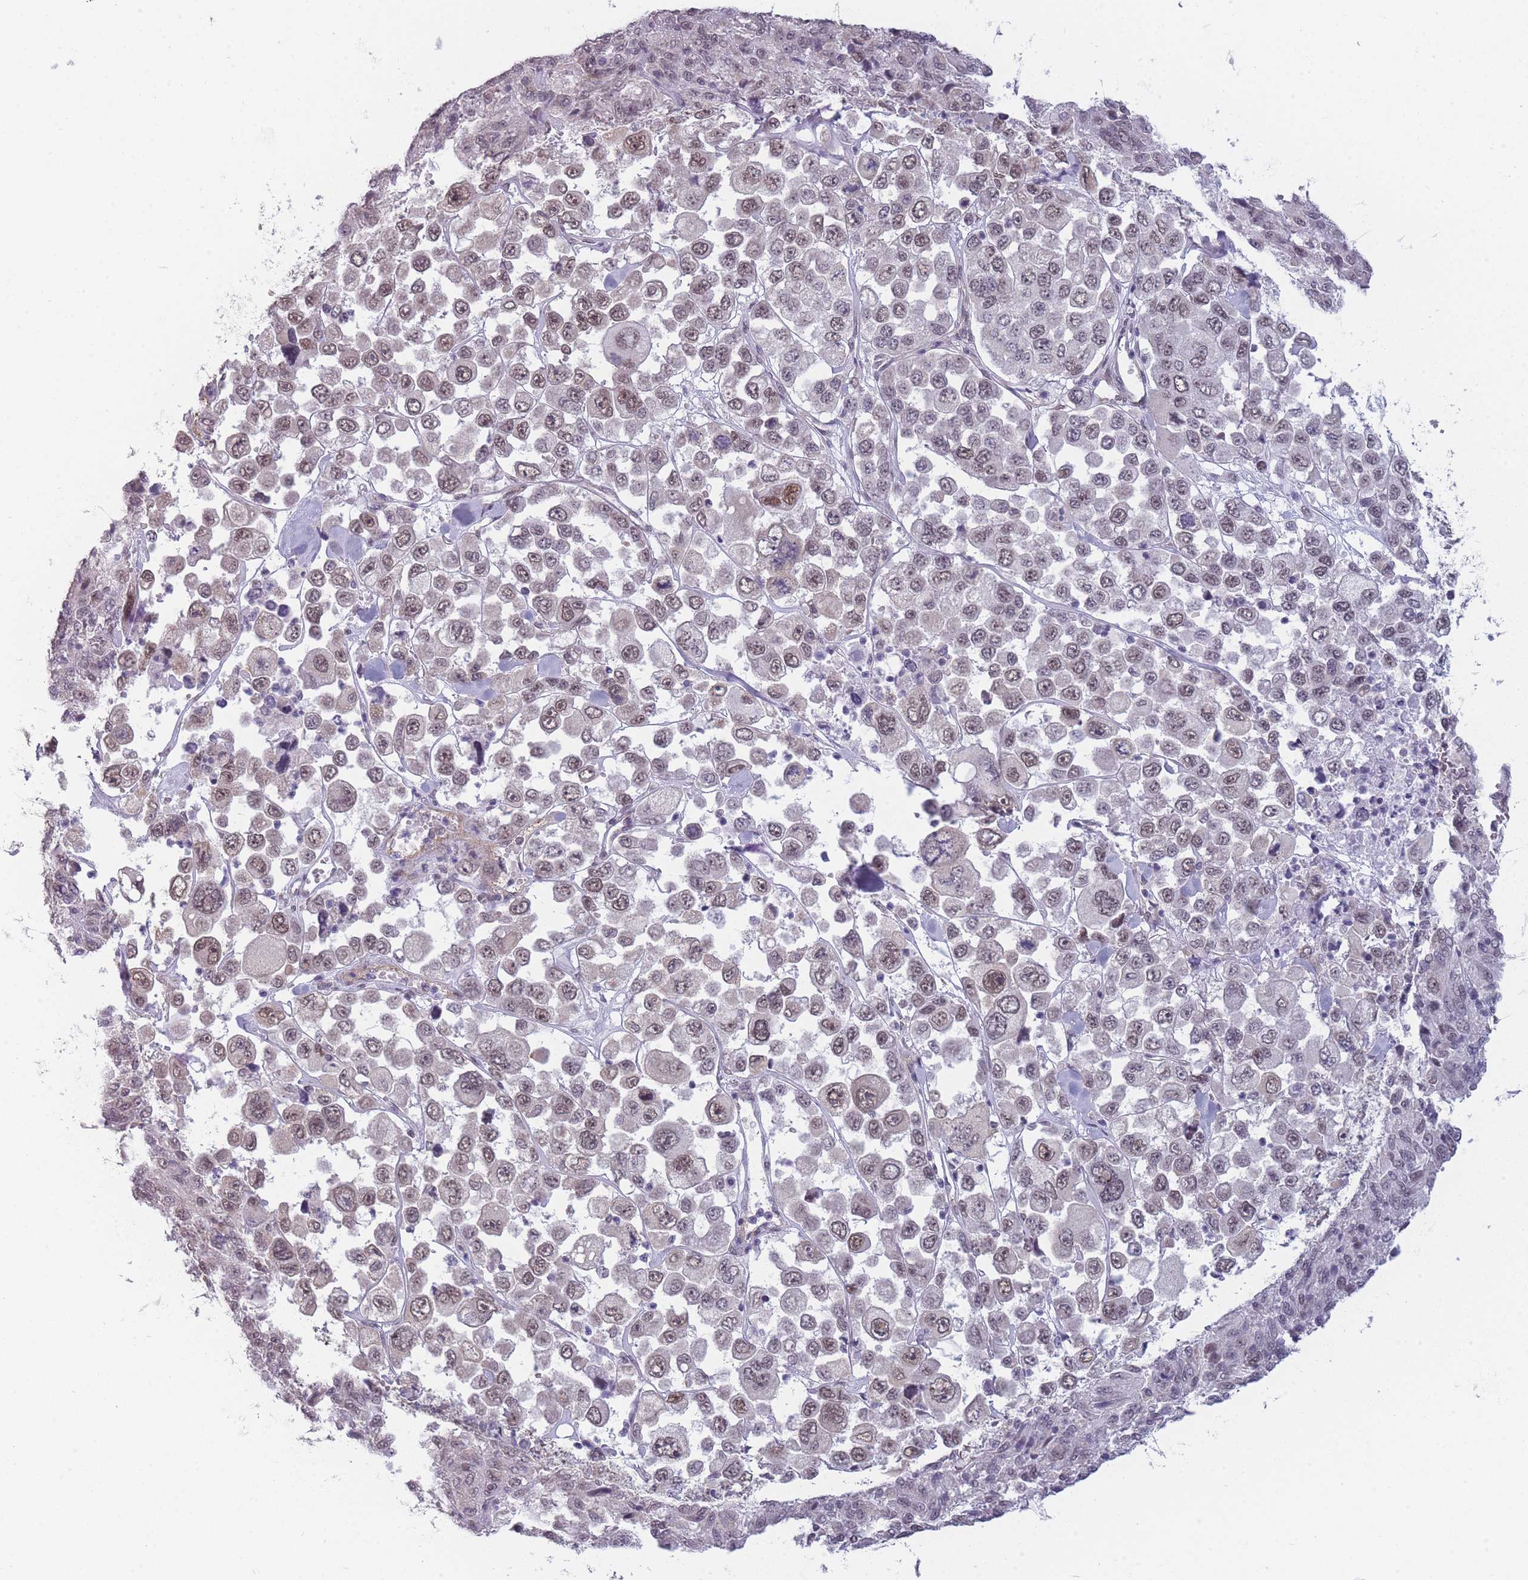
{"staining": {"intensity": "moderate", "quantity": "25%-75%", "location": "nuclear"}, "tissue": "melanoma", "cell_type": "Tumor cells", "image_type": "cancer", "snomed": [{"axis": "morphology", "description": "Malignant melanoma, Metastatic site"}, {"axis": "topography", "description": "Lymph node"}], "caption": "IHC (DAB (3,3'-diaminobenzidine)) staining of human melanoma displays moderate nuclear protein positivity in approximately 25%-75% of tumor cells. (Brightfield microscopy of DAB IHC at high magnification).", "gene": "SIN3B", "patient": {"sex": "female", "age": 54}}